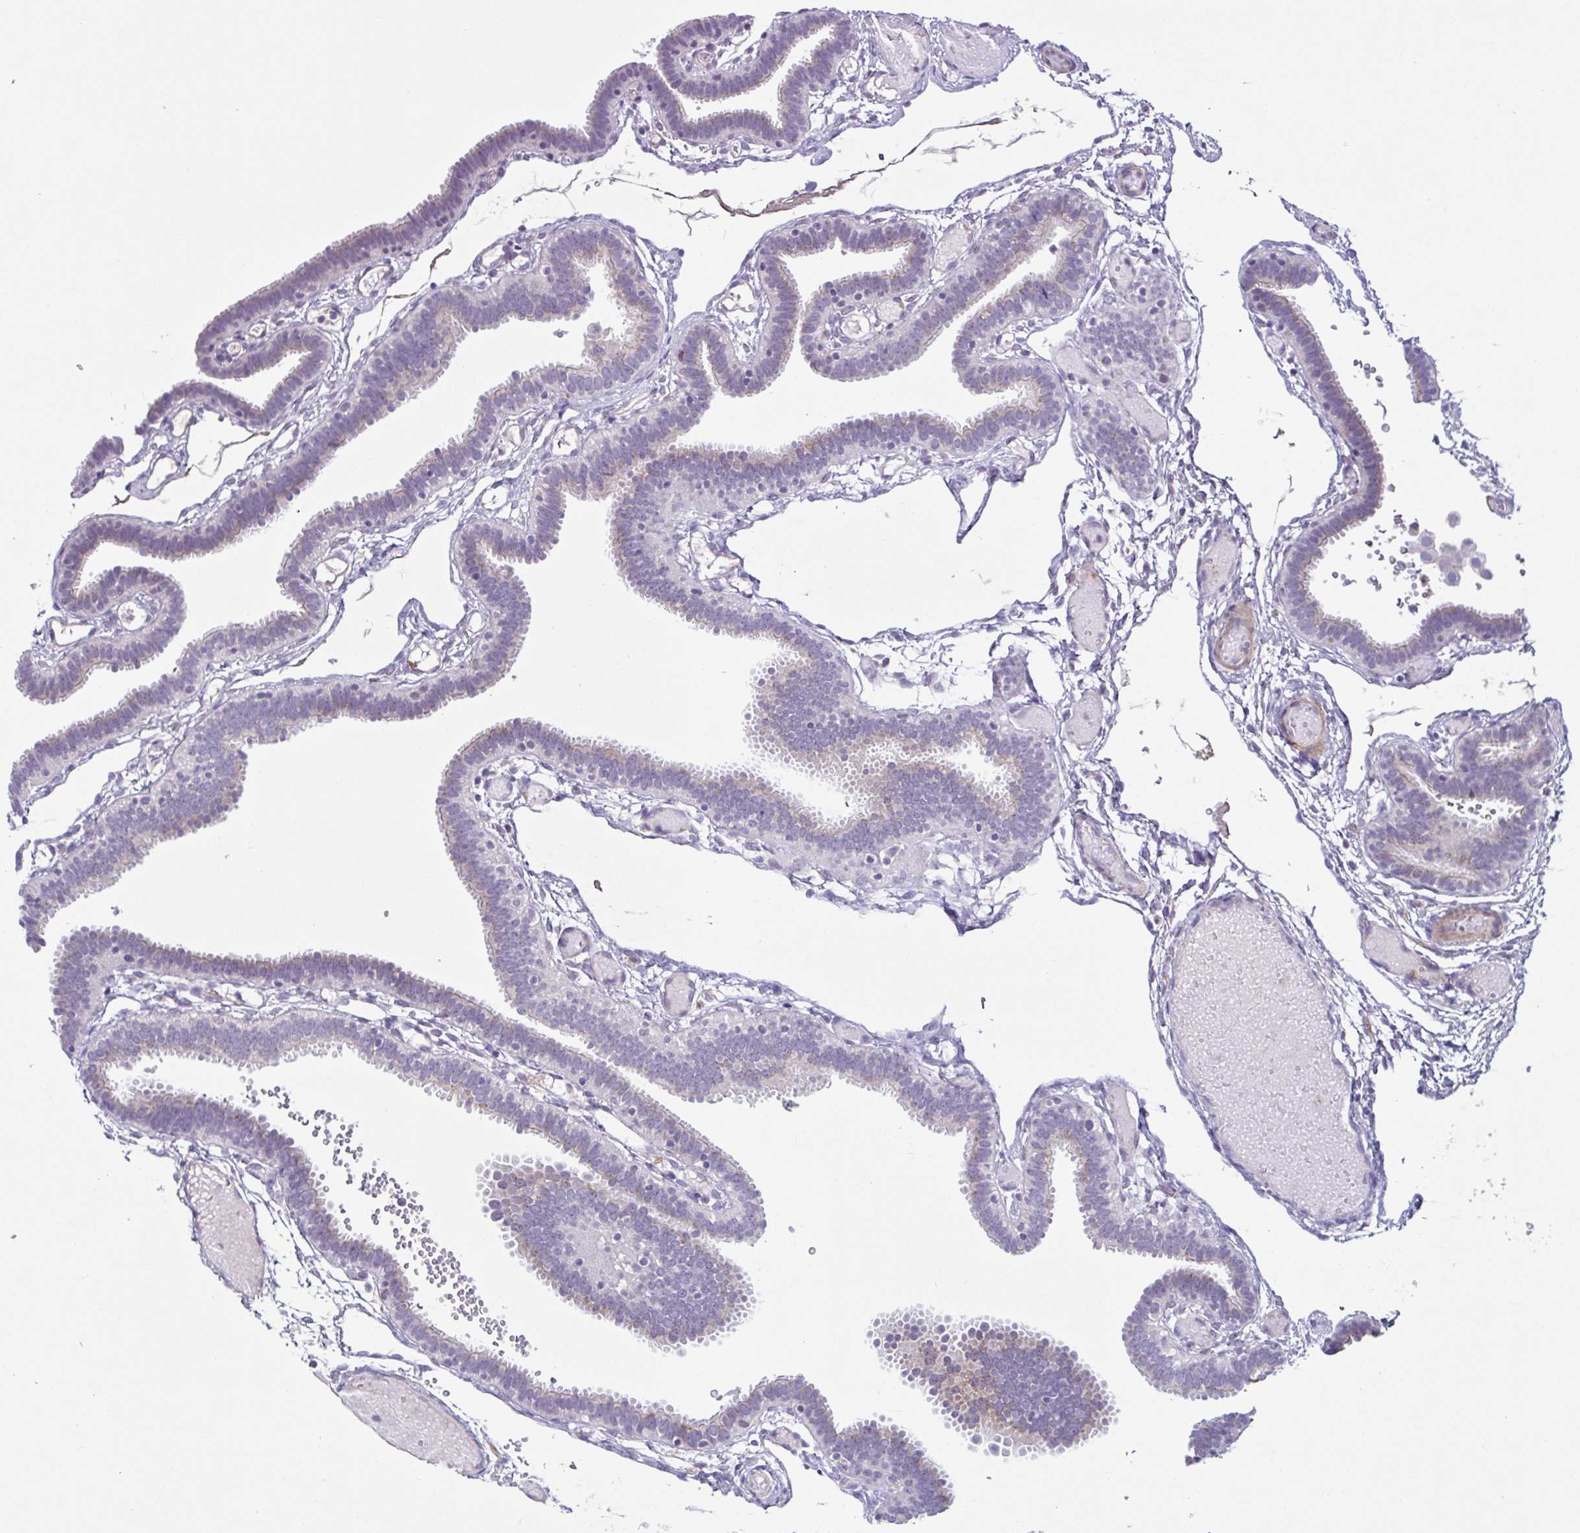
{"staining": {"intensity": "weak", "quantity": "25%-75%", "location": "cytoplasmic/membranous"}, "tissue": "fallopian tube", "cell_type": "Glandular cells", "image_type": "normal", "snomed": [{"axis": "morphology", "description": "Normal tissue, NOS"}, {"axis": "topography", "description": "Fallopian tube"}], "caption": "Benign fallopian tube demonstrates weak cytoplasmic/membranous expression in approximately 25%-75% of glandular cells (IHC, brightfield microscopy, high magnification)..", "gene": "COL17A1", "patient": {"sex": "female", "age": 37}}